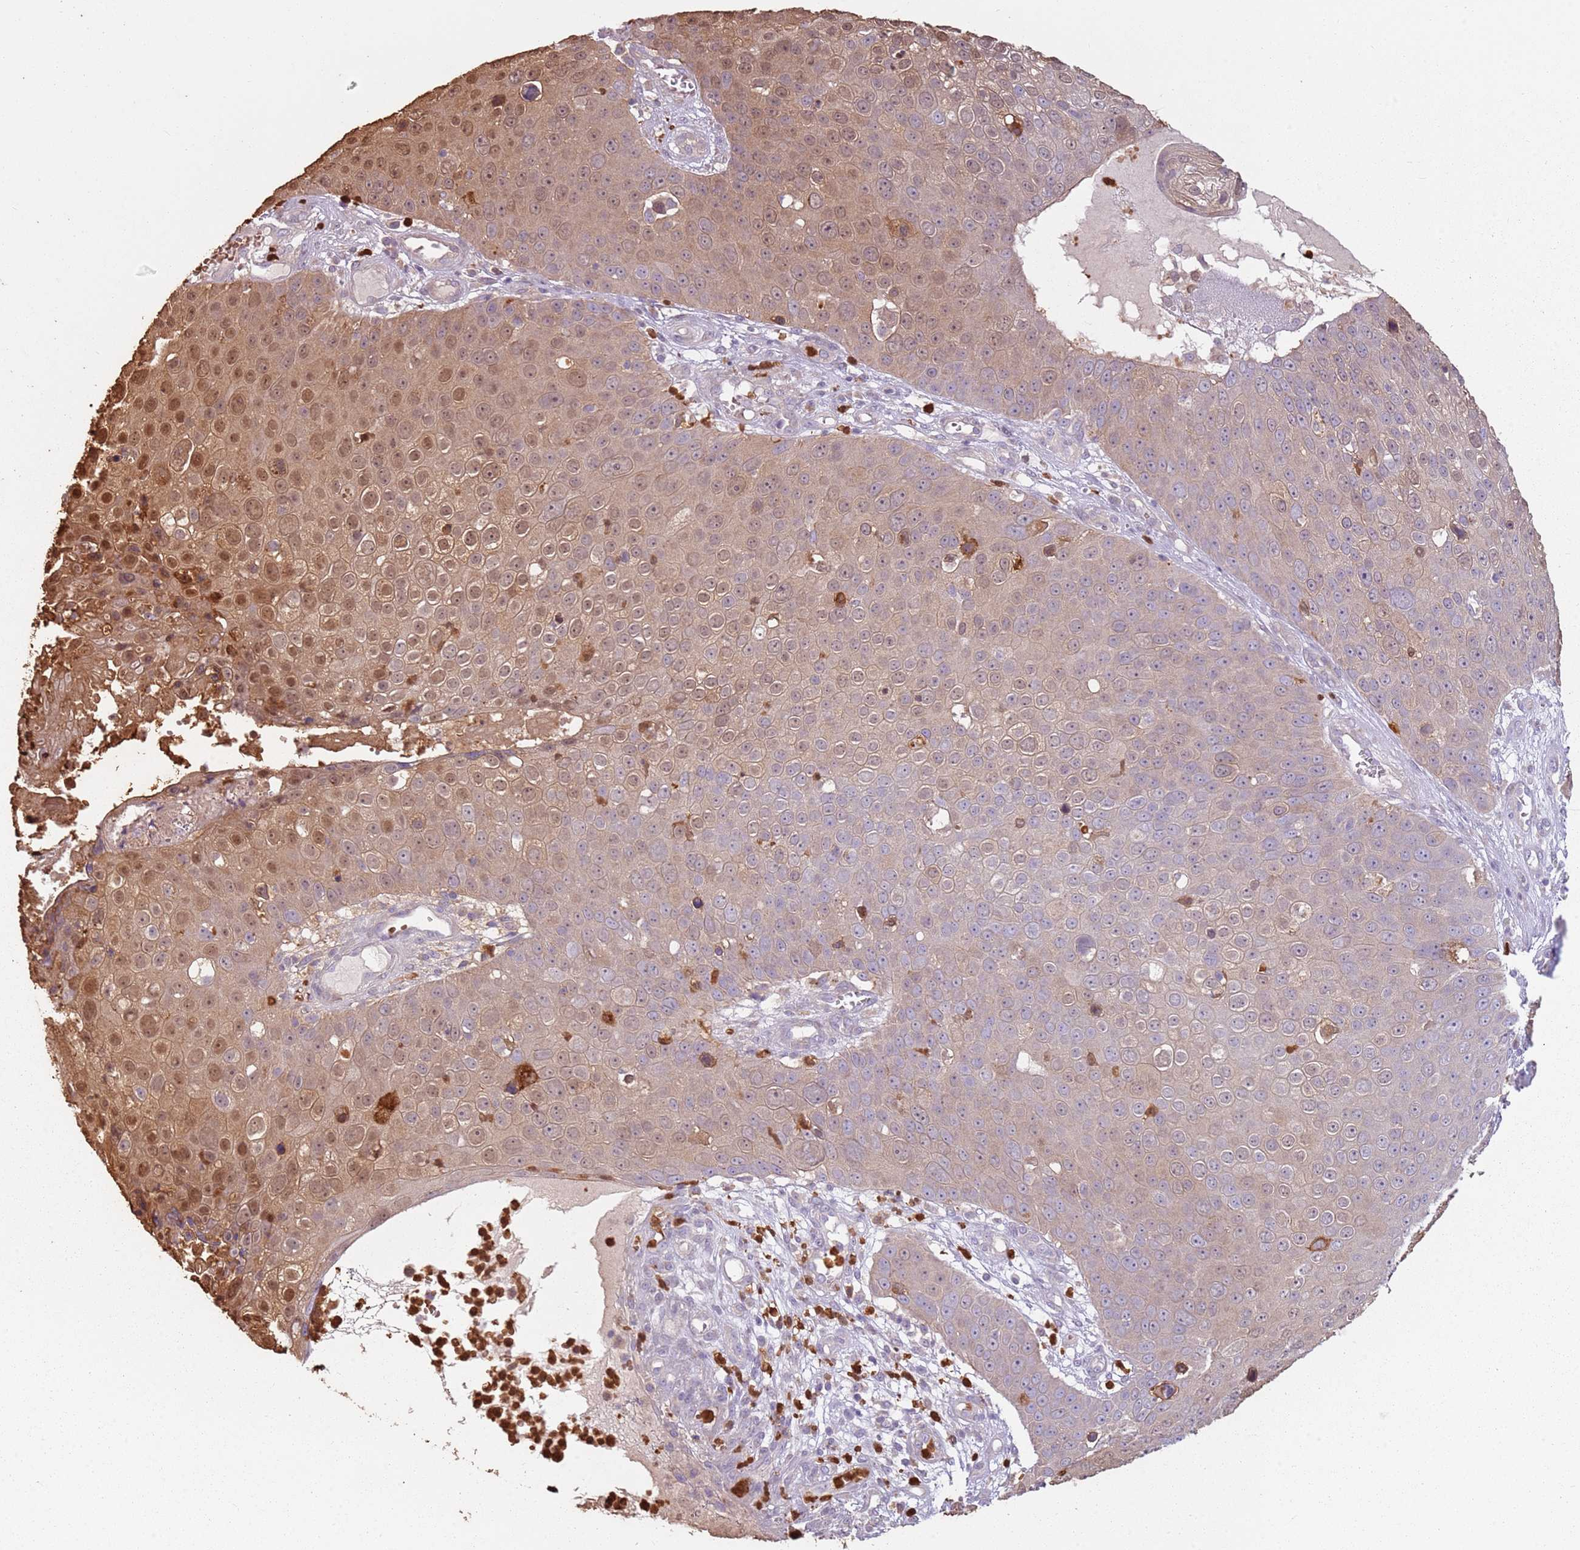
{"staining": {"intensity": "moderate", "quantity": "25%-75%", "location": "cytoplasmic/membranous,nuclear"}, "tissue": "skin cancer", "cell_type": "Tumor cells", "image_type": "cancer", "snomed": [{"axis": "morphology", "description": "Squamous cell carcinoma, NOS"}, {"axis": "topography", "description": "Skin"}], "caption": "Skin cancer (squamous cell carcinoma) was stained to show a protein in brown. There is medium levels of moderate cytoplasmic/membranous and nuclear positivity in approximately 25%-75% of tumor cells. (brown staining indicates protein expression, while blue staining denotes nuclei).", "gene": "SPAG4", "patient": {"sex": "male", "age": 71}}